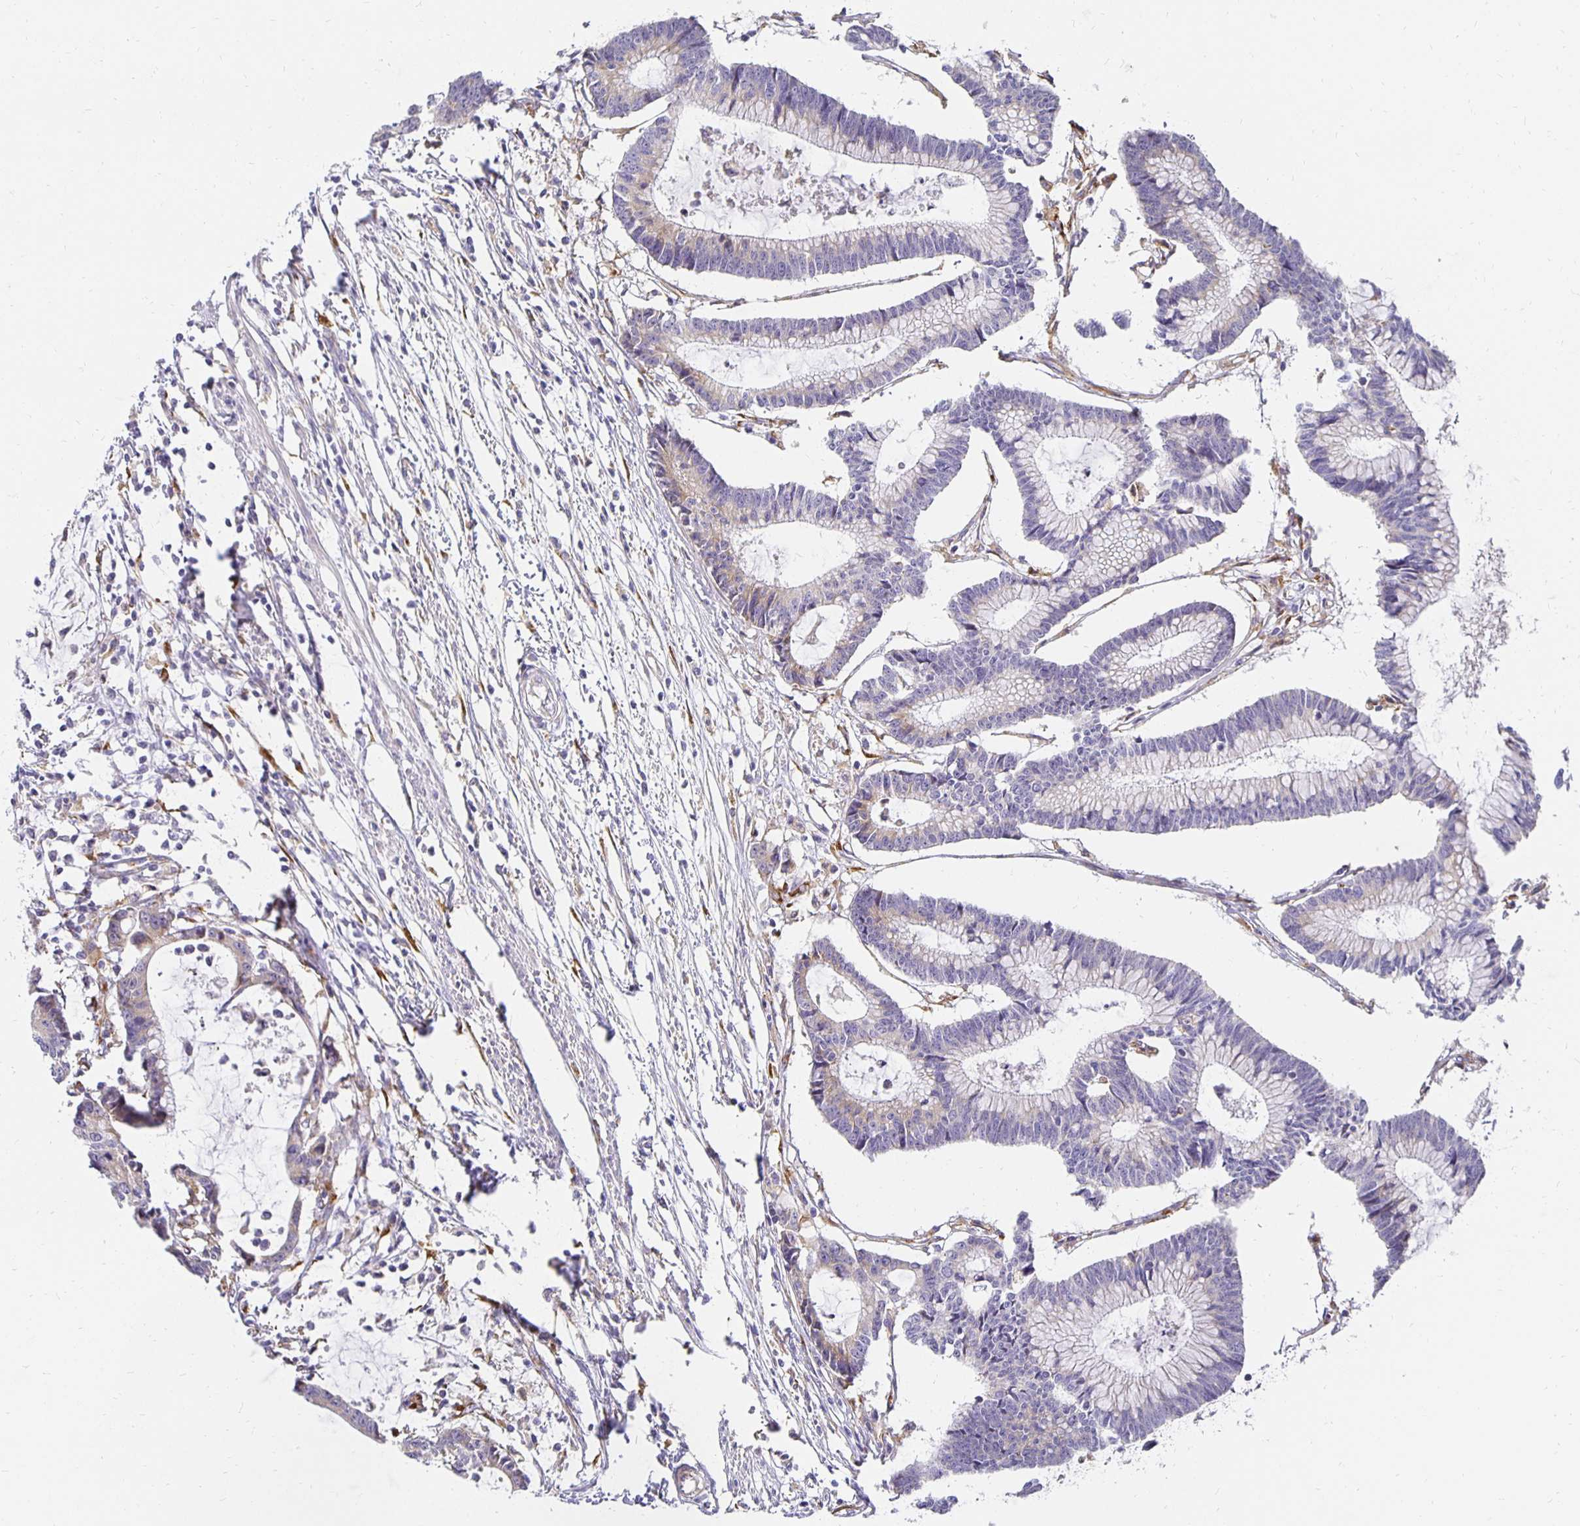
{"staining": {"intensity": "weak", "quantity": "<25%", "location": "cytoplasmic/membranous"}, "tissue": "colorectal cancer", "cell_type": "Tumor cells", "image_type": "cancer", "snomed": [{"axis": "morphology", "description": "Adenocarcinoma, NOS"}, {"axis": "topography", "description": "Colon"}], "caption": "Immunohistochemistry (IHC) of colorectal cancer (adenocarcinoma) shows no positivity in tumor cells.", "gene": "PLOD1", "patient": {"sex": "female", "age": 78}}